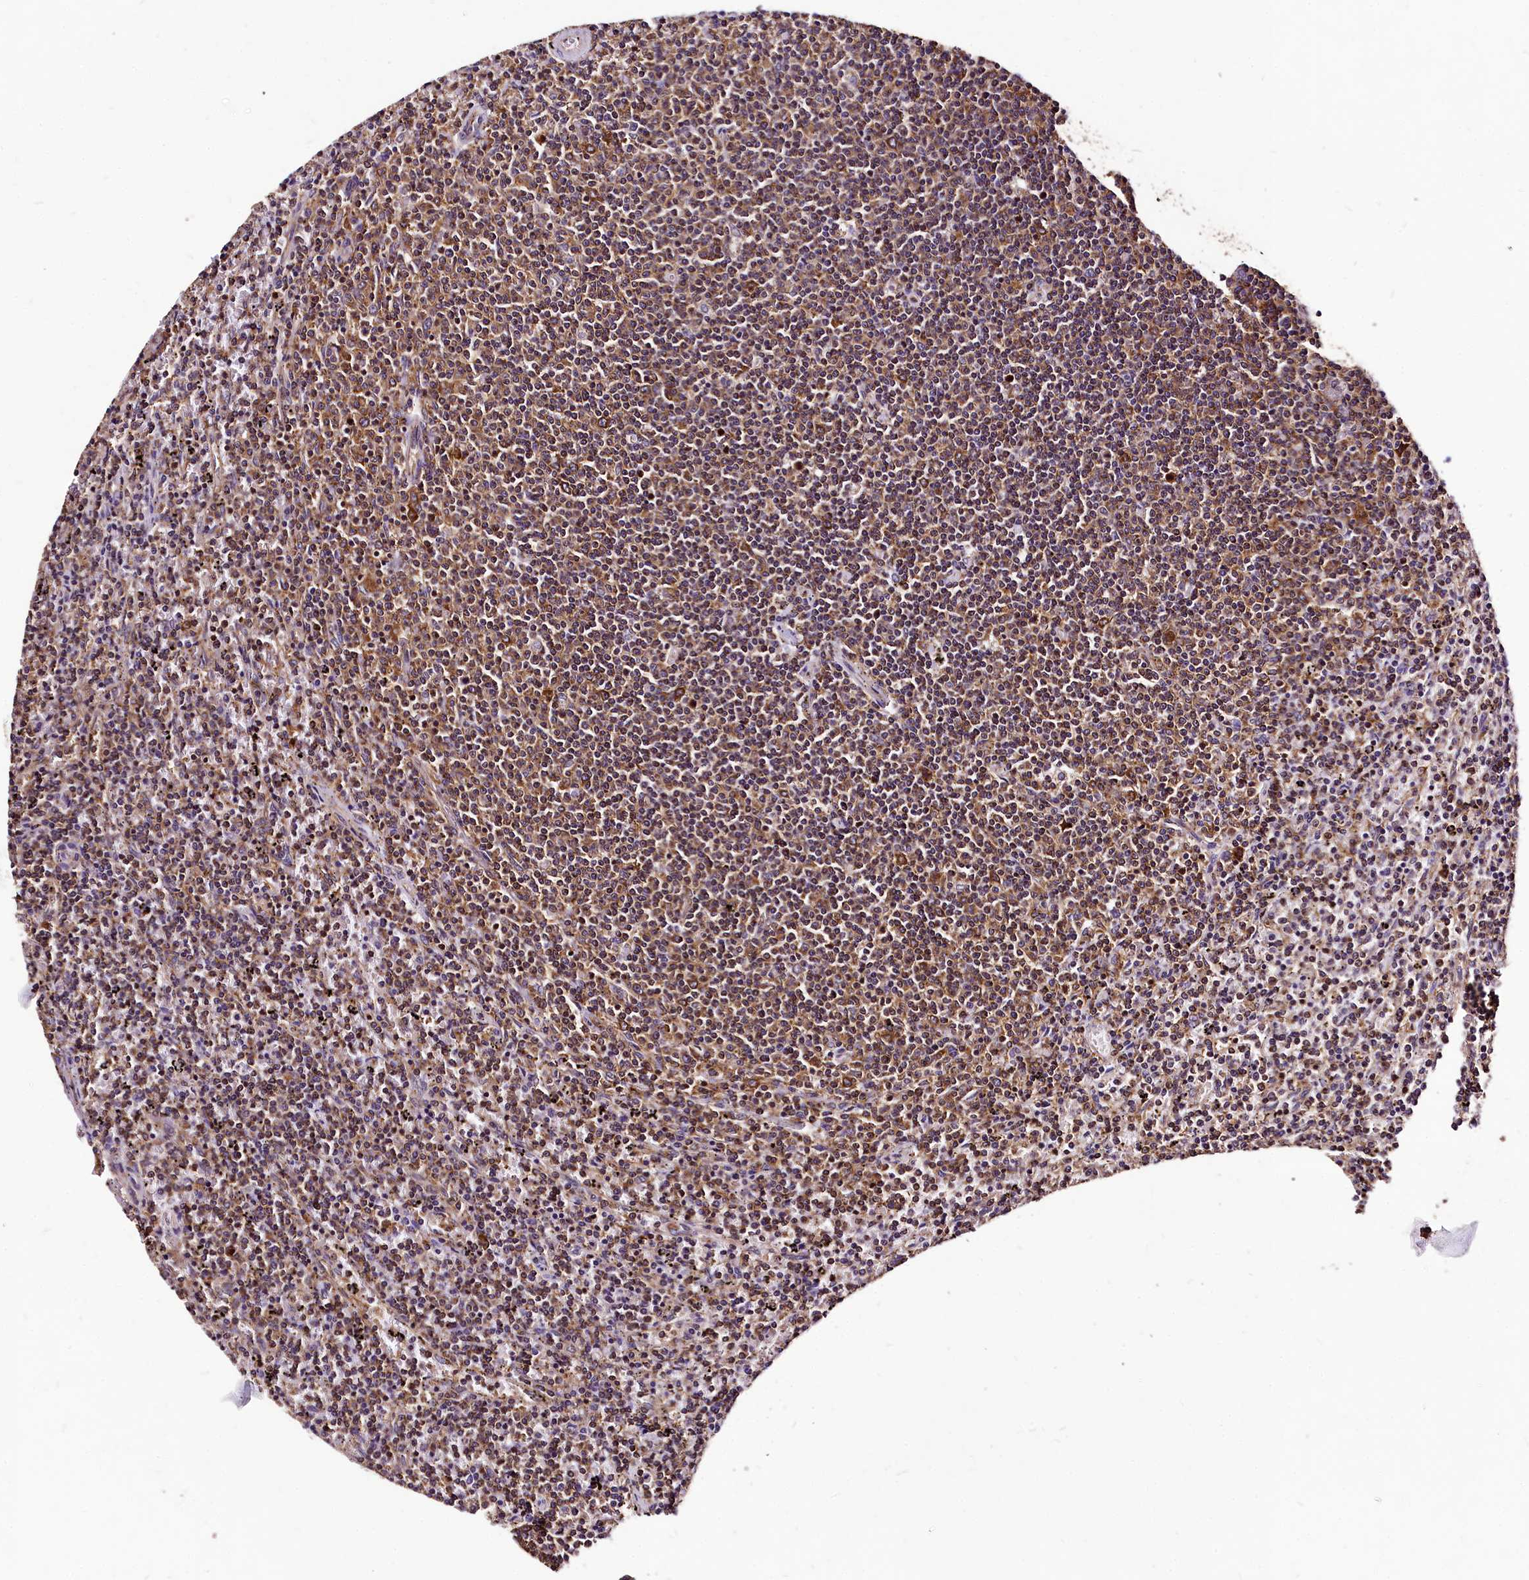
{"staining": {"intensity": "moderate", "quantity": ">75%", "location": "cytoplasmic/membranous"}, "tissue": "lymphoma", "cell_type": "Tumor cells", "image_type": "cancer", "snomed": [{"axis": "morphology", "description": "Malignant lymphoma, non-Hodgkin's type, Low grade"}, {"axis": "topography", "description": "Spleen"}], "caption": "Immunohistochemical staining of human lymphoma exhibits moderate cytoplasmic/membranous protein positivity in approximately >75% of tumor cells.", "gene": "LRSAM1", "patient": {"sex": "female", "age": 50}}